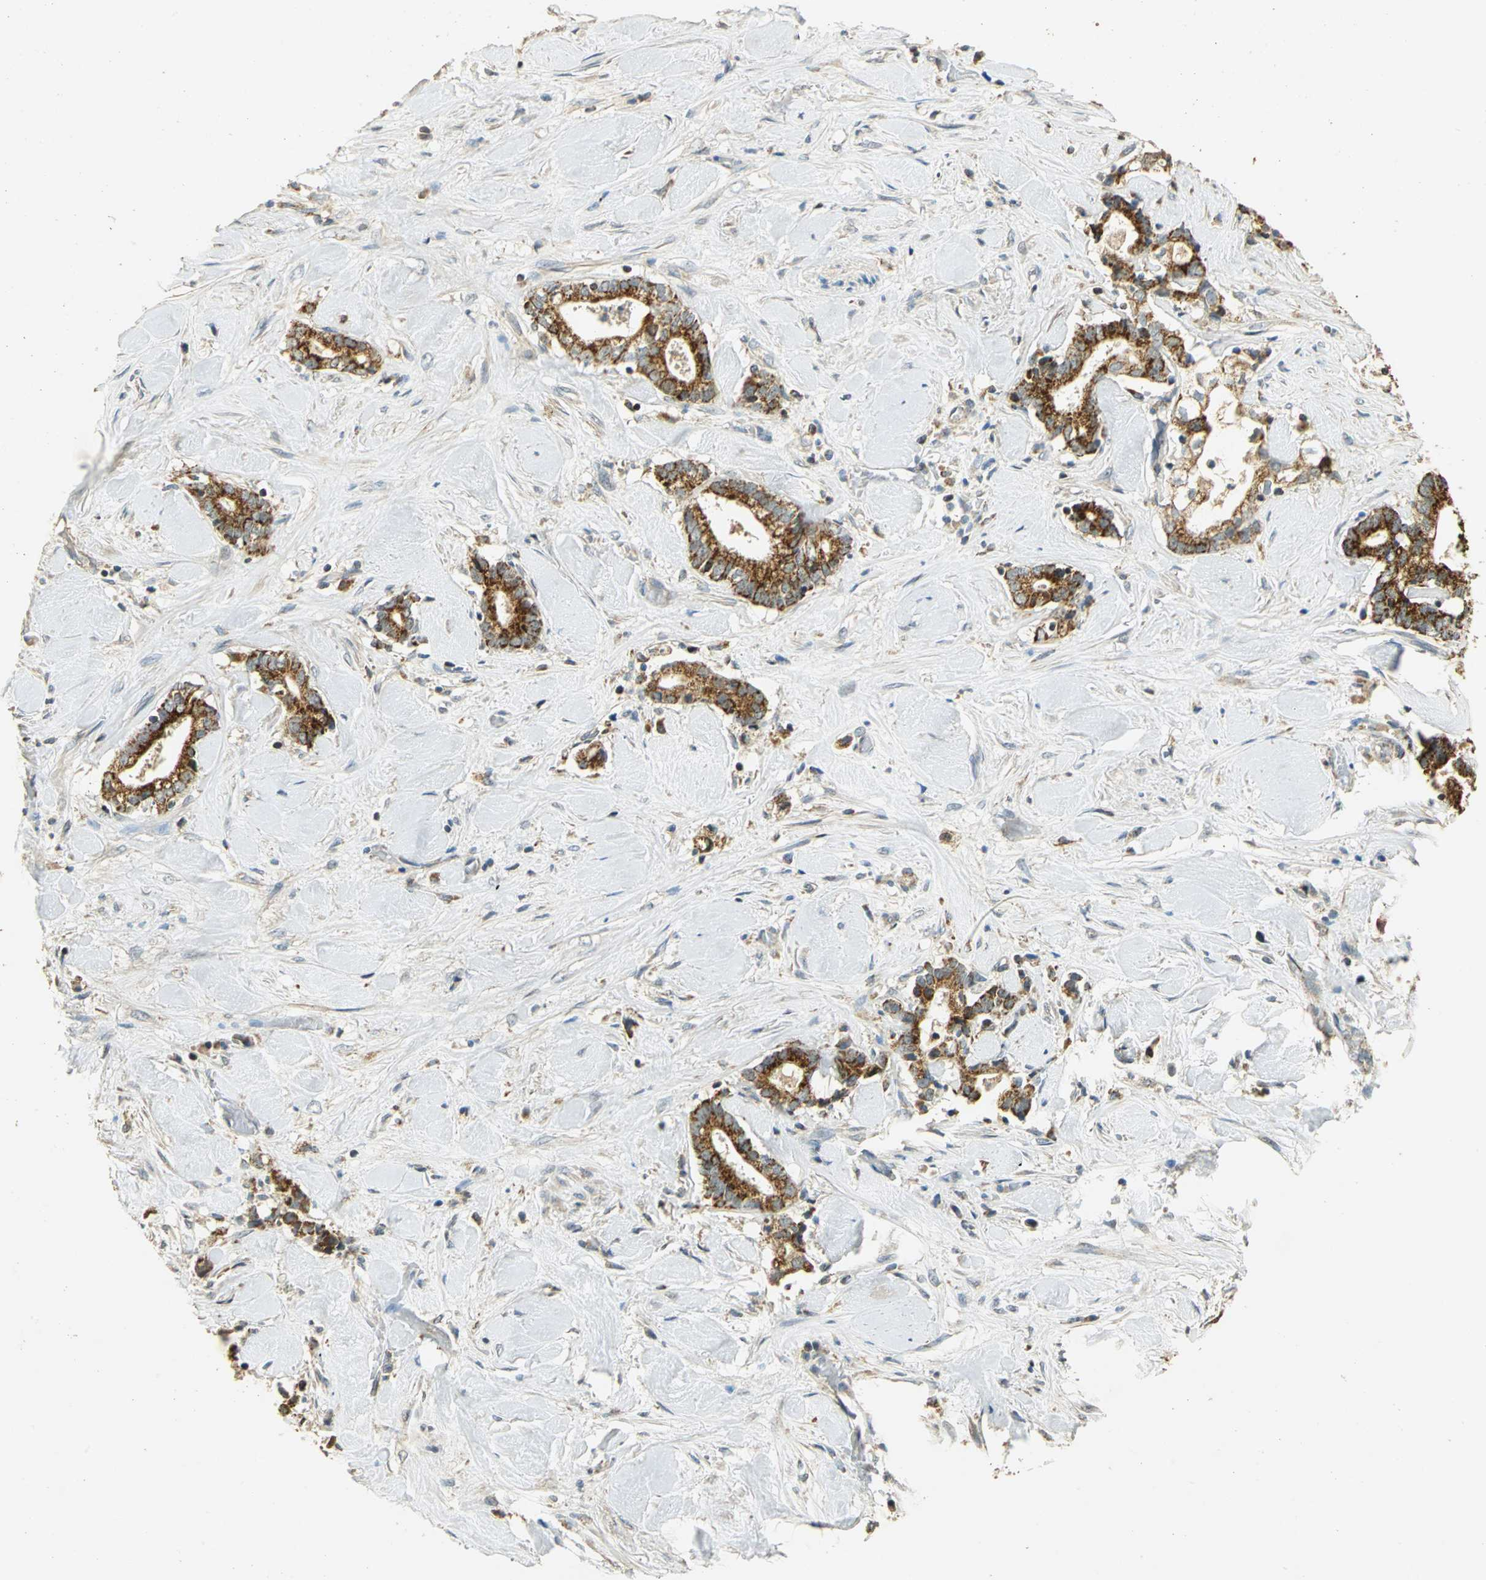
{"staining": {"intensity": "moderate", "quantity": ">75%", "location": "cytoplasmic/membranous"}, "tissue": "liver cancer", "cell_type": "Tumor cells", "image_type": "cancer", "snomed": [{"axis": "morphology", "description": "Cholangiocarcinoma"}, {"axis": "topography", "description": "Liver"}], "caption": "High-magnification brightfield microscopy of liver cholangiocarcinoma stained with DAB (brown) and counterstained with hematoxylin (blue). tumor cells exhibit moderate cytoplasmic/membranous expression is present in about>75% of cells.", "gene": "HDHD5", "patient": {"sex": "male", "age": 57}}